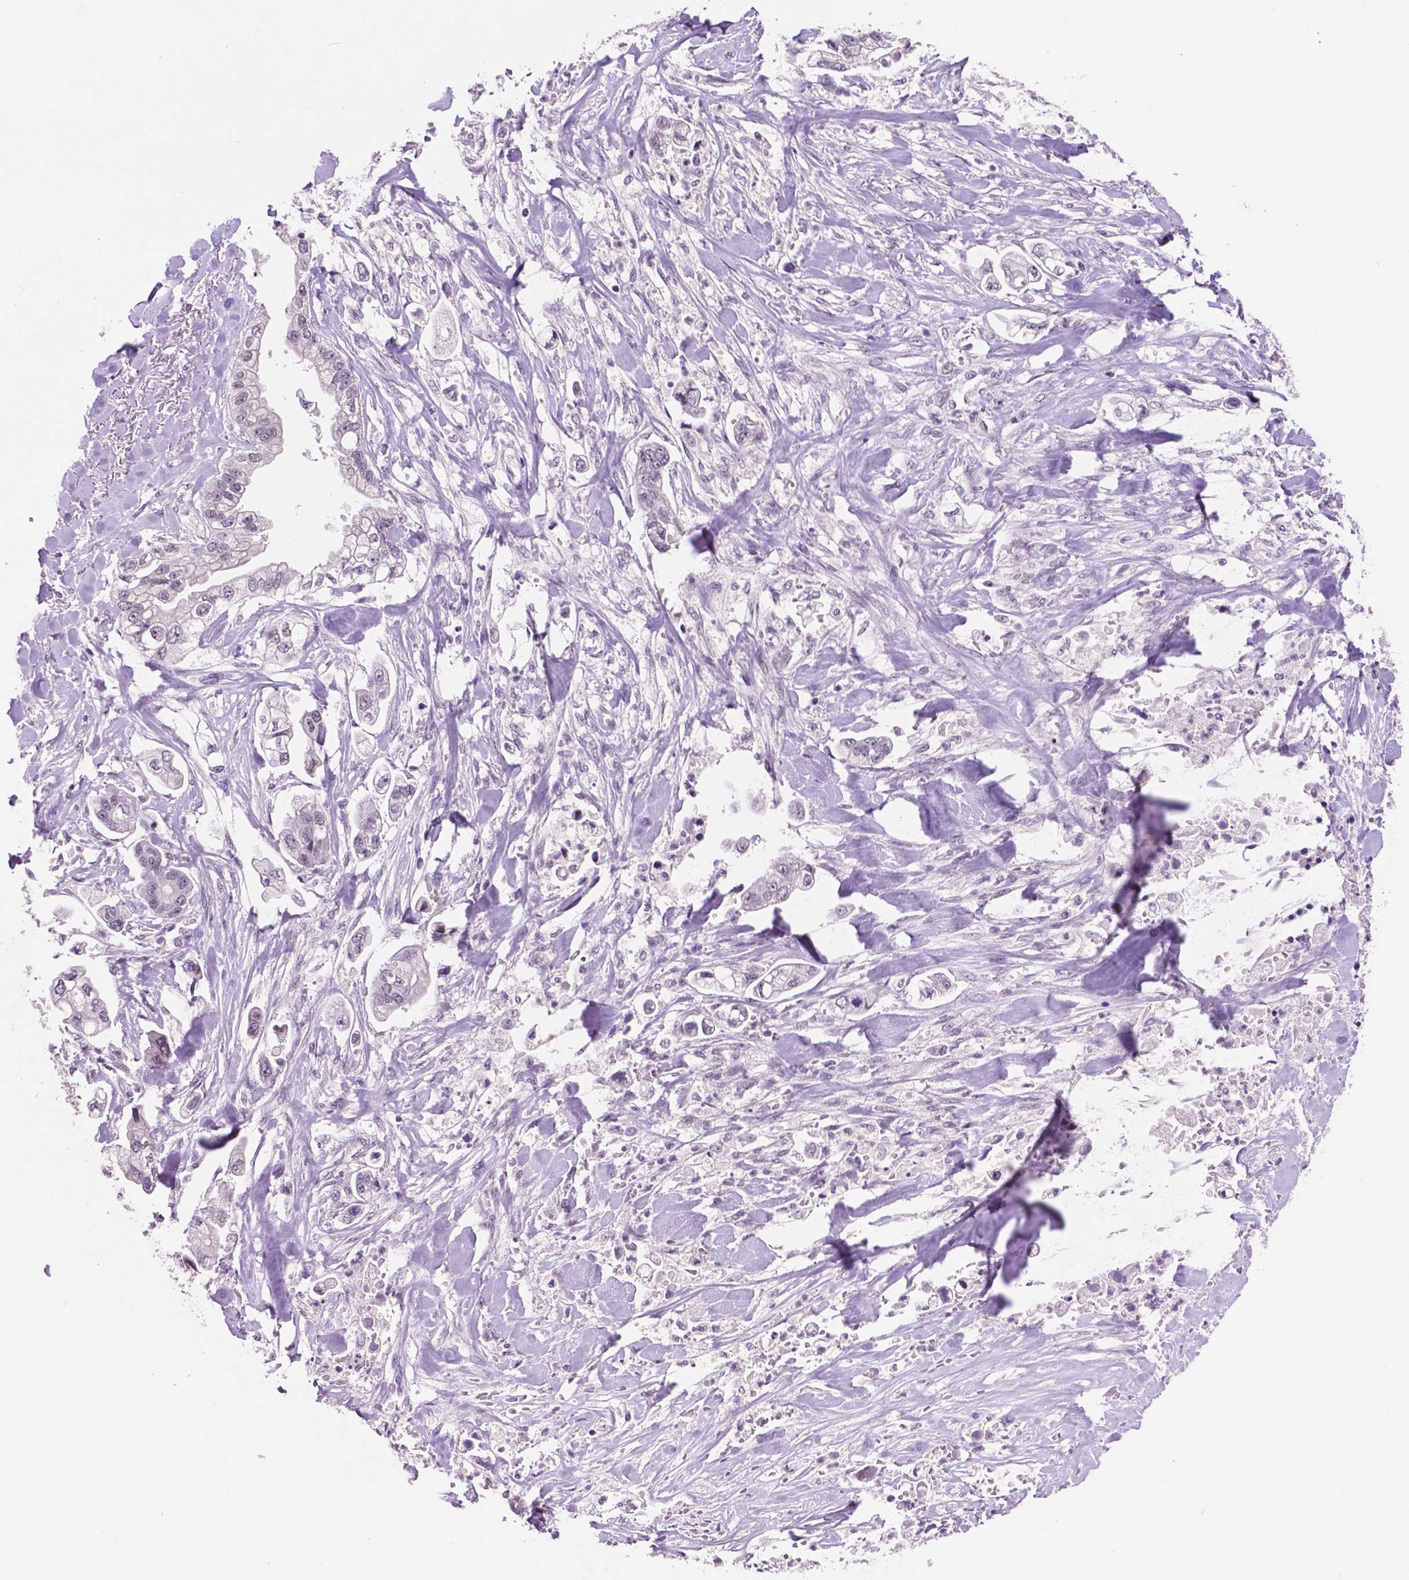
{"staining": {"intensity": "negative", "quantity": "none", "location": "none"}, "tissue": "stomach cancer", "cell_type": "Tumor cells", "image_type": "cancer", "snomed": [{"axis": "morphology", "description": "Adenocarcinoma, NOS"}, {"axis": "topography", "description": "Stomach"}], "caption": "Immunohistochemical staining of stomach cancer (adenocarcinoma) shows no significant staining in tumor cells. Brightfield microscopy of IHC stained with DAB (brown) and hematoxylin (blue), captured at high magnification.", "gene": "NCOR1", "patient": {"sex": "male", "age": 62}}